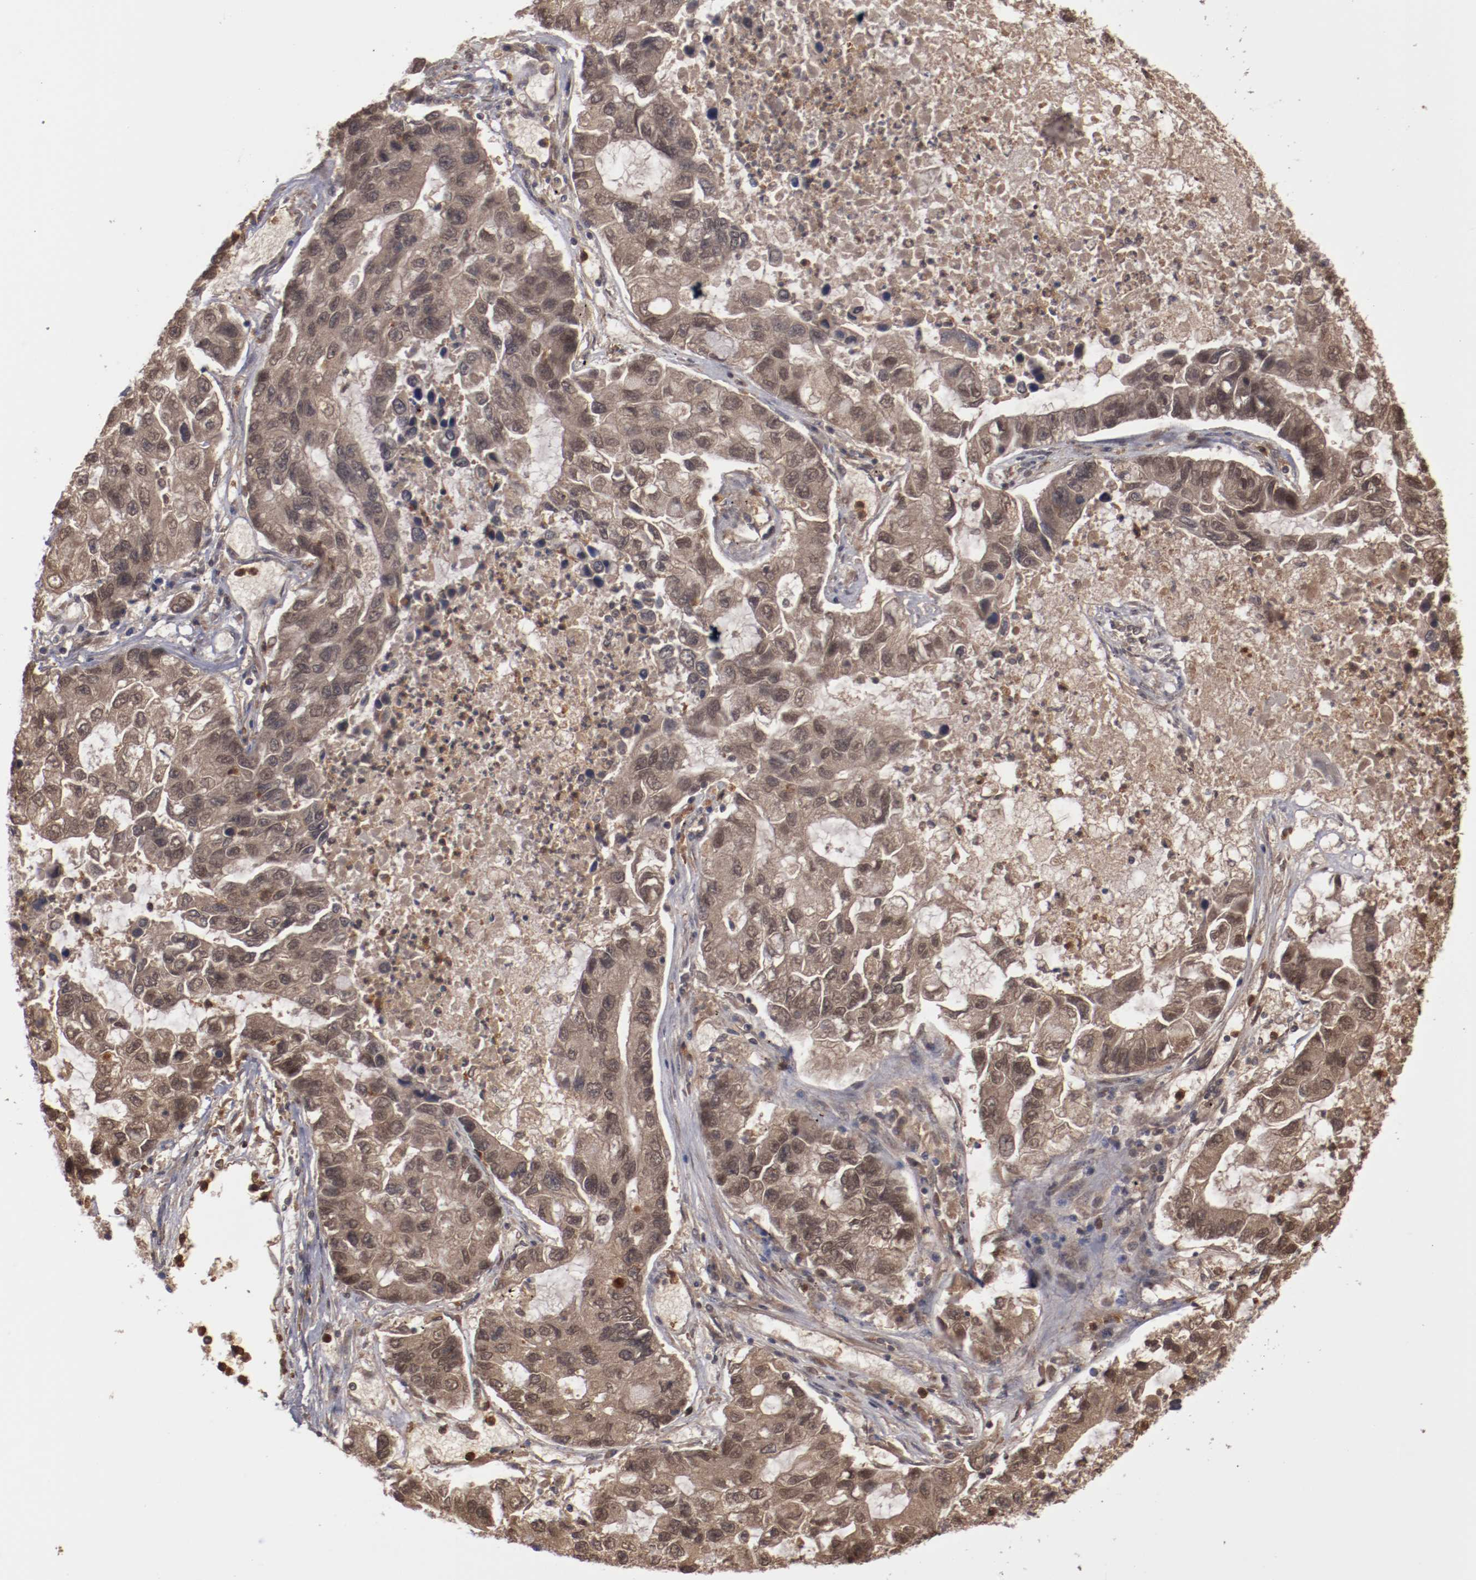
{"staining": {"intensity": "moderate", "quantity": ">75%", "location": "cytoplasmic/membranous,nuclear"}, "tissue": "lung cancer", "cell_type": "Tumor cells", "image_type": "cancer", "snomed": [{"axis": "morphology", "description": "Adenocarcinoma, NOS"}, {"axis": "topography", "description": "Lung"}], "caption": "Lung cancer (adenocarcinoma) stained with immunohistochemistry exhibits moderate cytoplasmic/membranous and nuclear staining in approximately >75% of tumor cells.", "gene": "SERPINA7", "patient": {"sex": "female", "age": 51}}